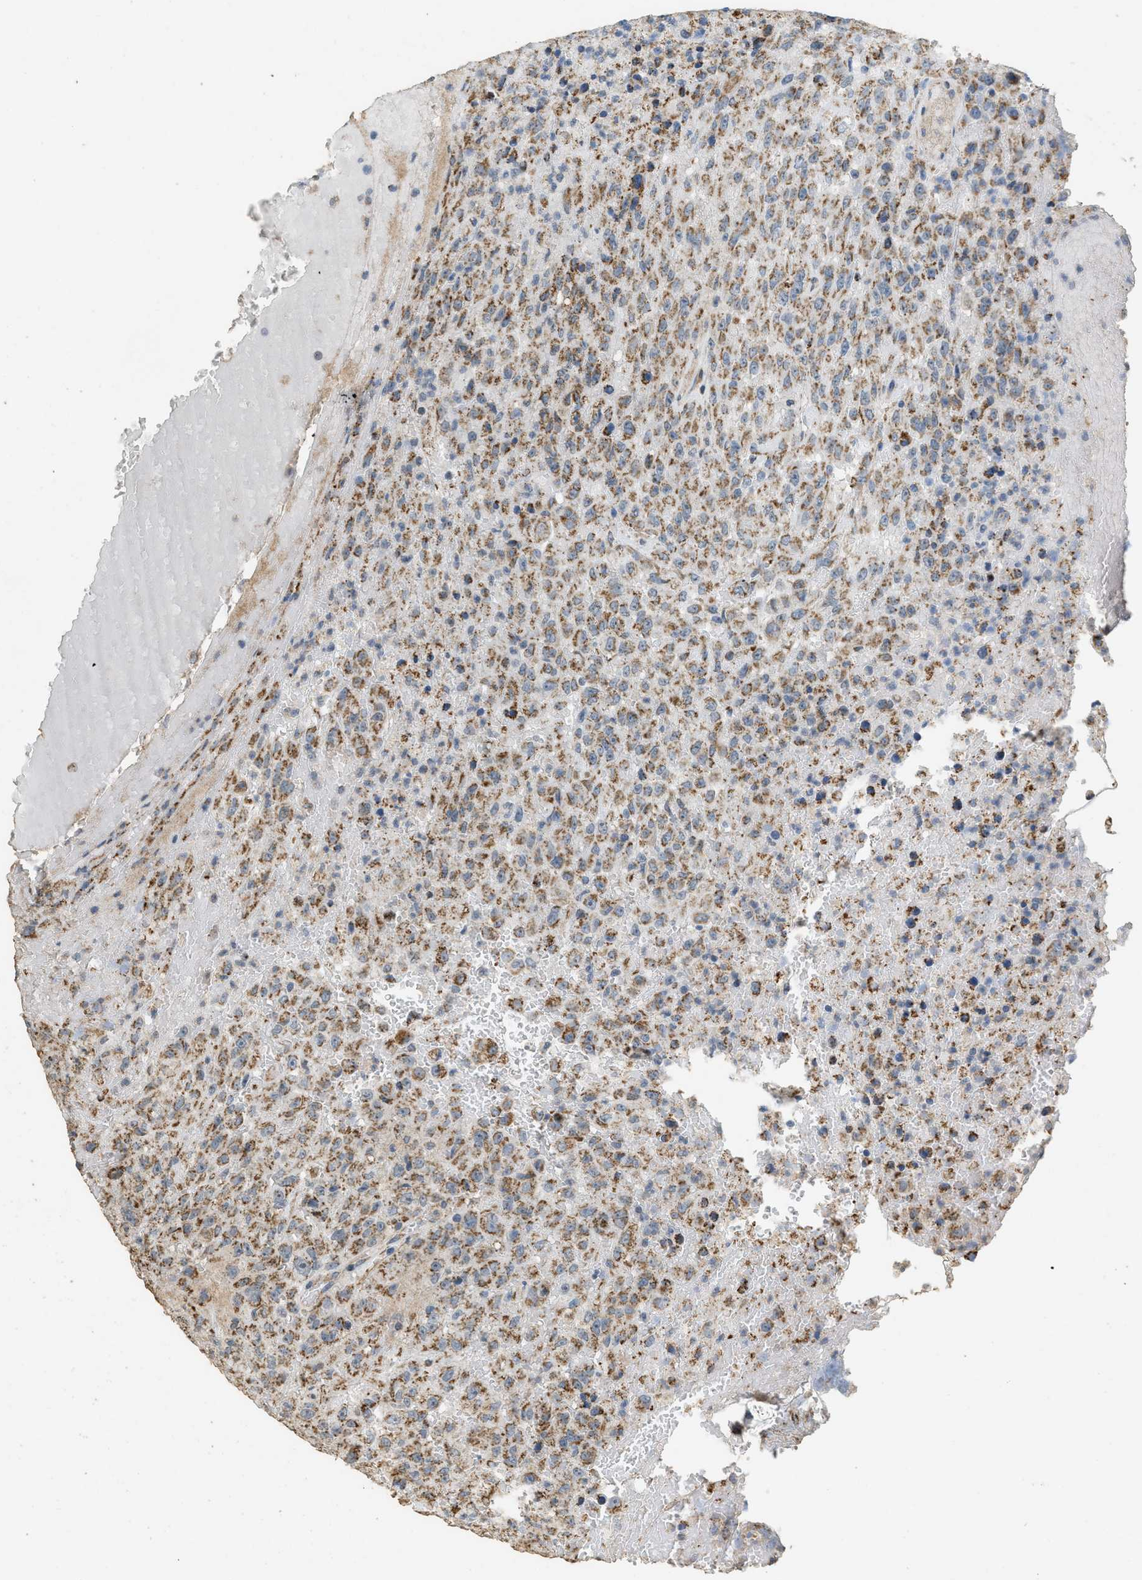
{"staining": {"intensity": "moderate", "quantity": ">75%", "location": "cytoplasmic/membranous"}, "tissue": "urothelial cancer", "cell_type": "Tumor cells", "image_type": "cancer", "snomed": [{"axis": "morphology", "description": "Urothelial carcinoma, High grade"}, {"axis": "topography", "description": "Urinary bladder"}], "caption": "Urothelial cancer was stained to show a protein in brown. There is medium levels of moderate cytoplasmic/membranous positivity in approximately >75% of tumor cells. (DAB = brown stain, brightfield microscopy at high magnification).", "gene": "KCNA4", "patient": {"sex": "male", "age": 46}}